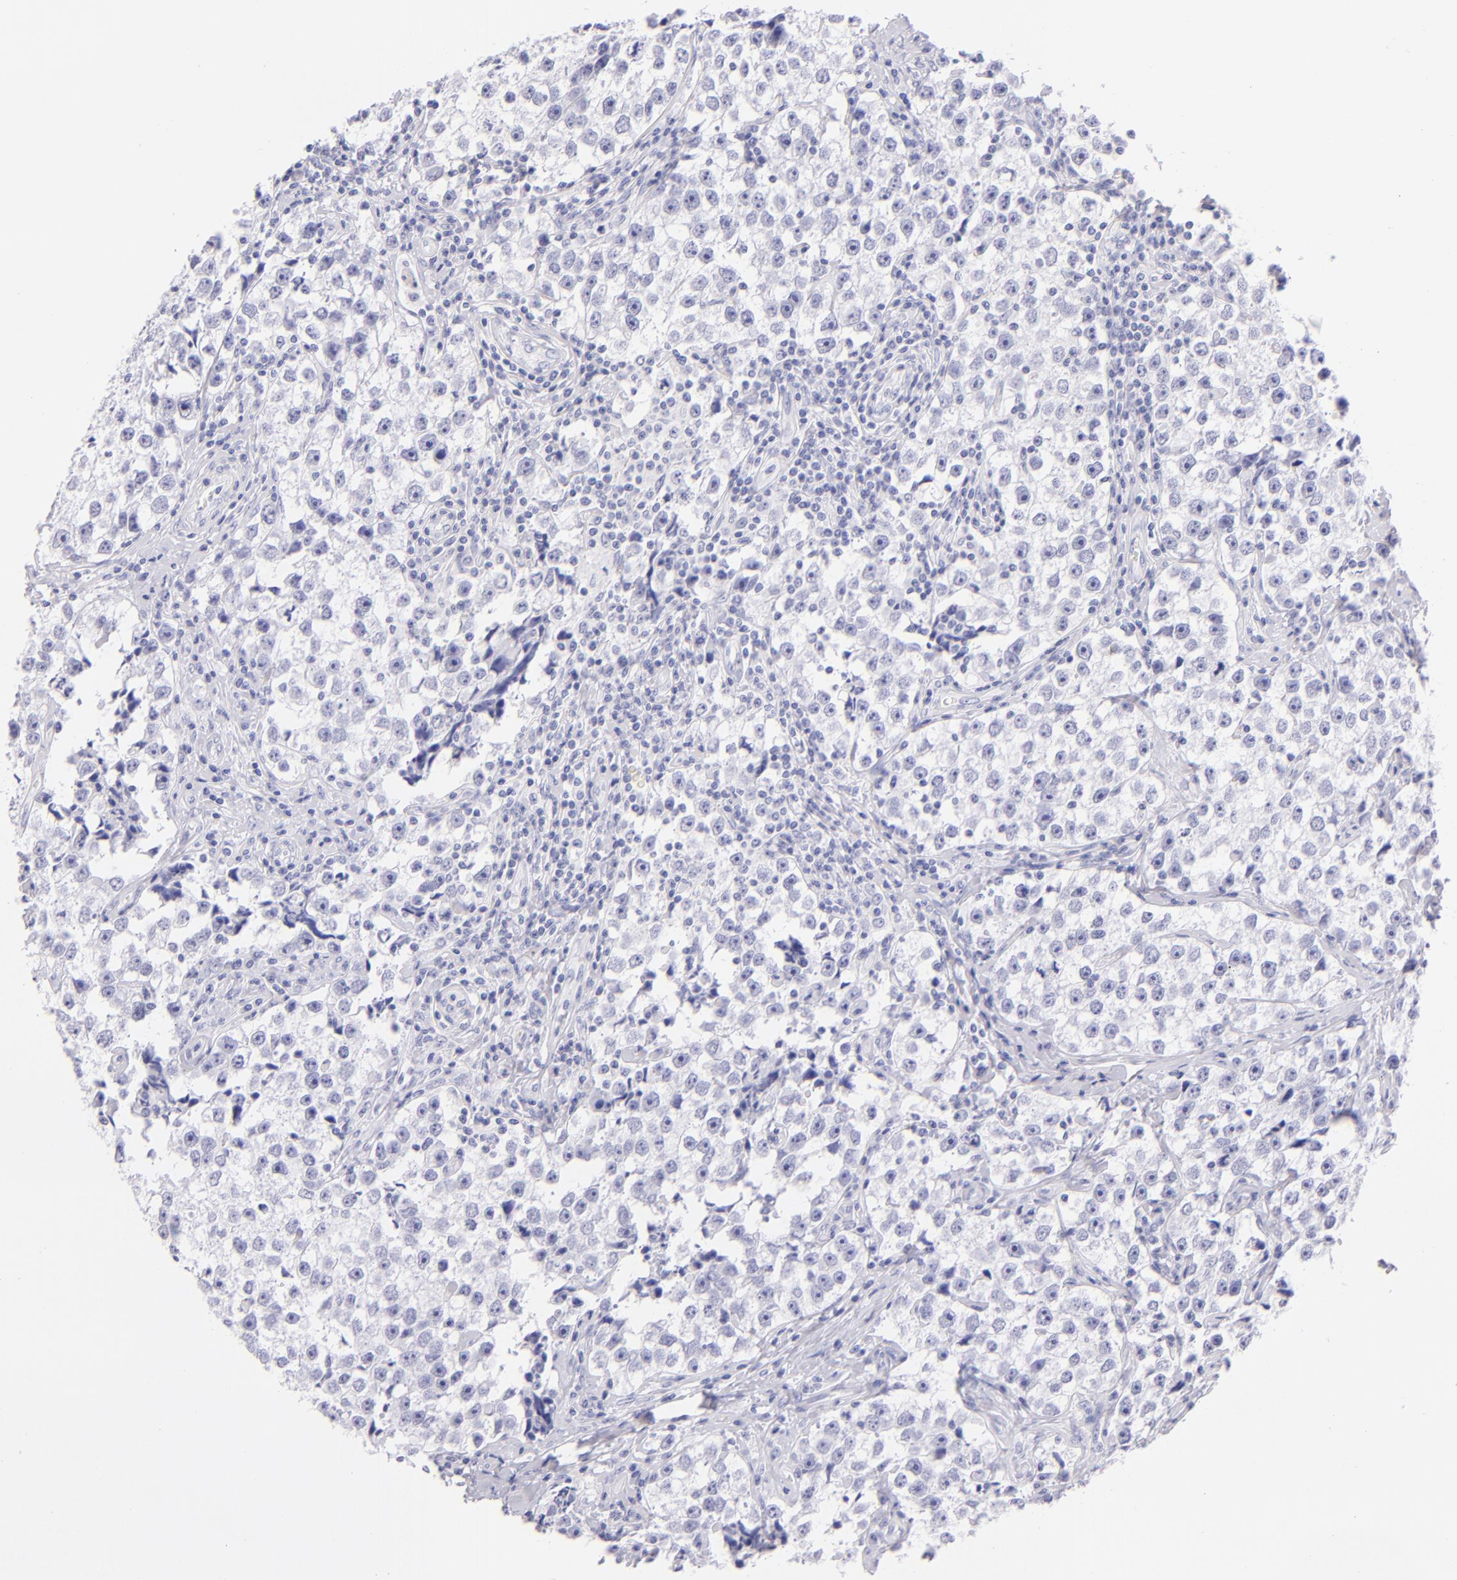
{"staining": {"intensity": "negative", "quantity": "none", "location": "none"}, "tissue": "testis cancer", "cell_type": "Tumor cells", "image_type": "cancer", "snomed": [{"axis": "morphology", "description": "Seminoma, NOS"}, {"axis": "topography", "description": "Testis"}], "caption": "This photomicrograph is of seminoma (testis) stained with IHC to label a protein in brown with the nuclei are counter-stained blue. There is no staining in tumor cells.", "gene": "SDC1", "patient": {"sex": "male", "age": 32}}